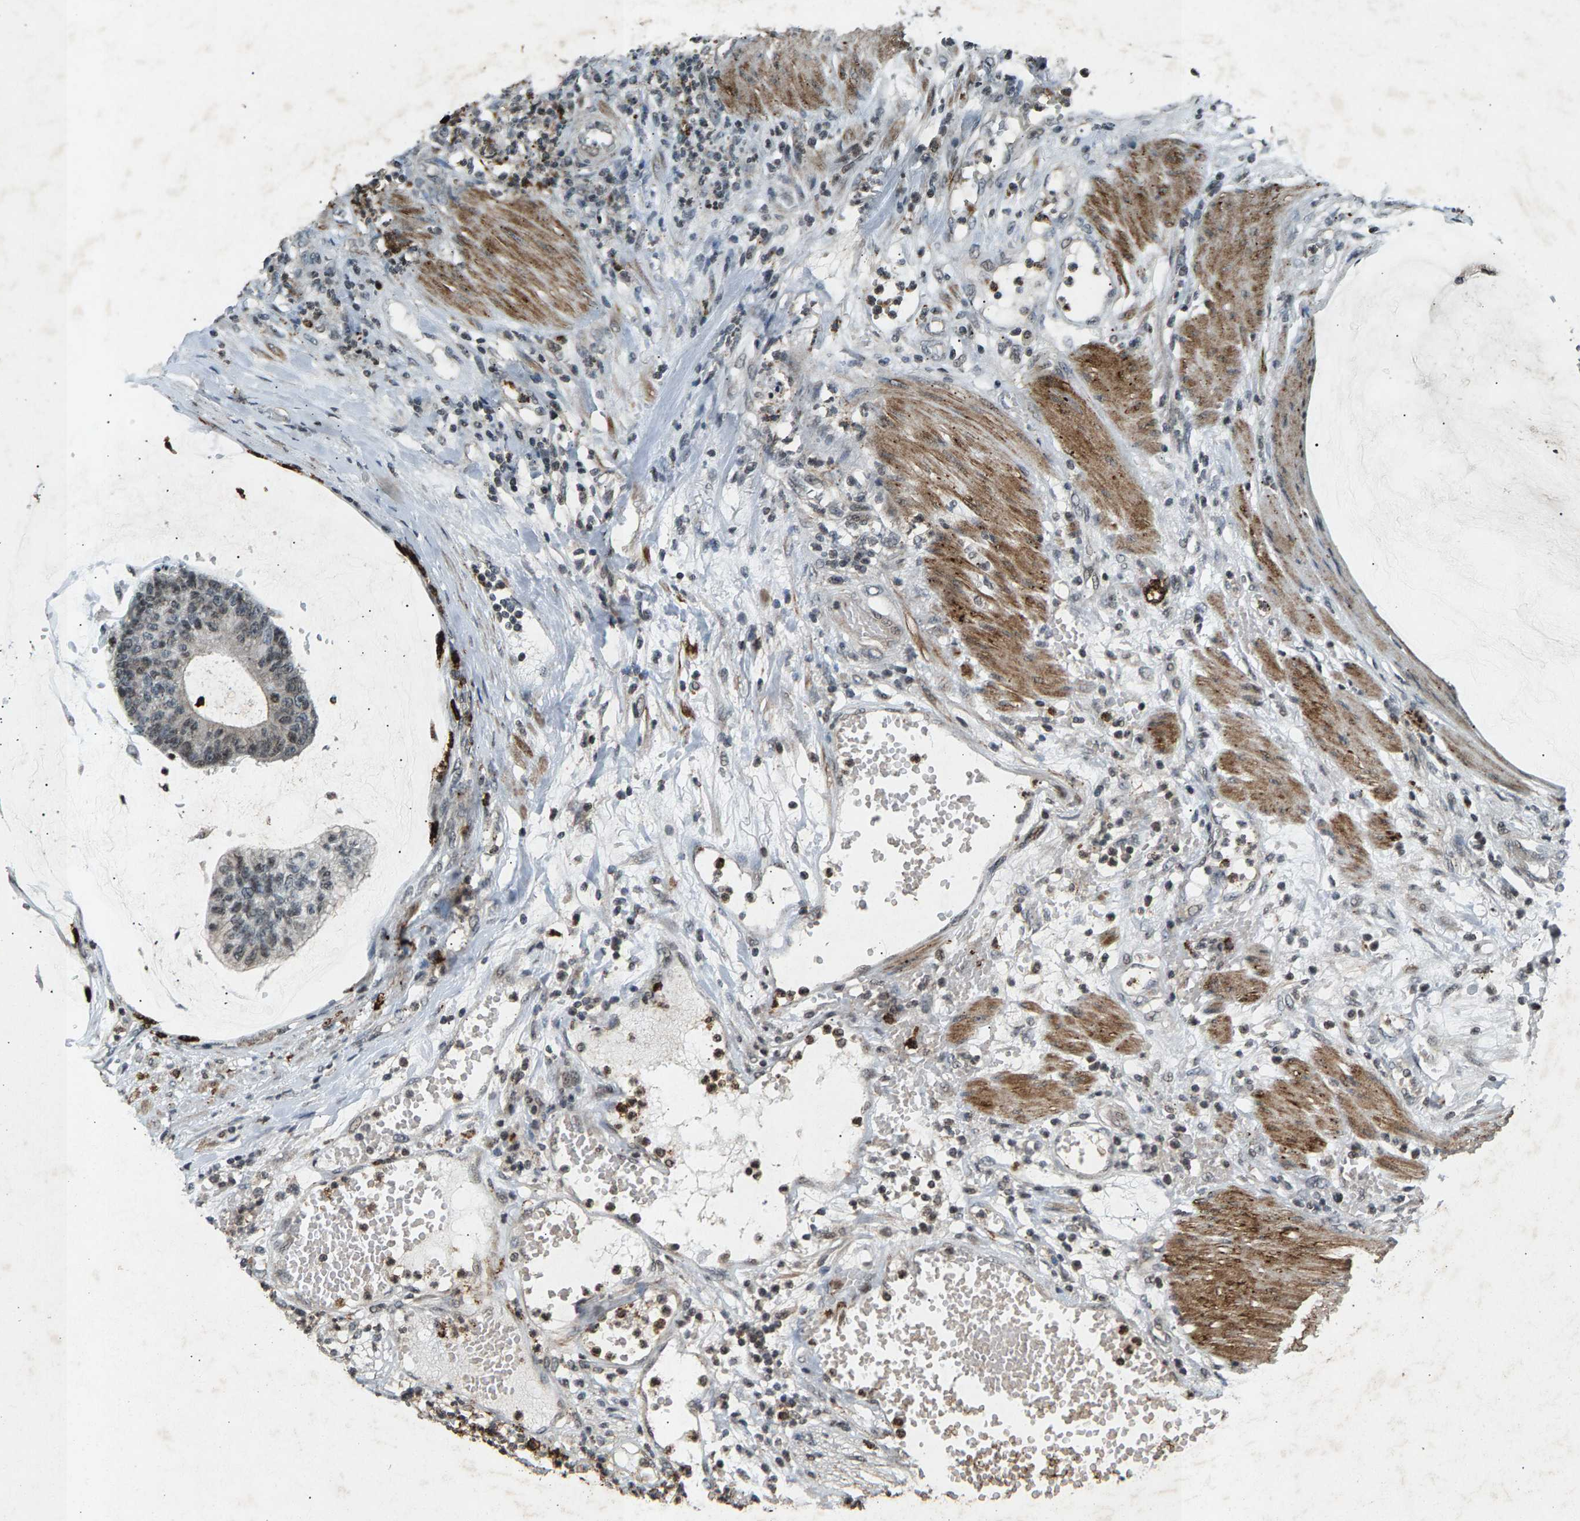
{"staining": {"intensity": "weak", "quantity": "<25%", "location": "nuclear"}, "tissue": "colorectal cancer", "cell_type": "Tumor cells", "image_type": "cancer", "snomed": [{"axis": "morphology", "description": "Adenocarcinoma, NOS"}, {"axis": "topography", "description": "Colon"}], "caption": "Tumor cells show no significant protein positivity in colorectal cancer. Nuclei are stained in blue.", "gene": "ZPR1", "patient": {"sex": "female", "age": 84}}